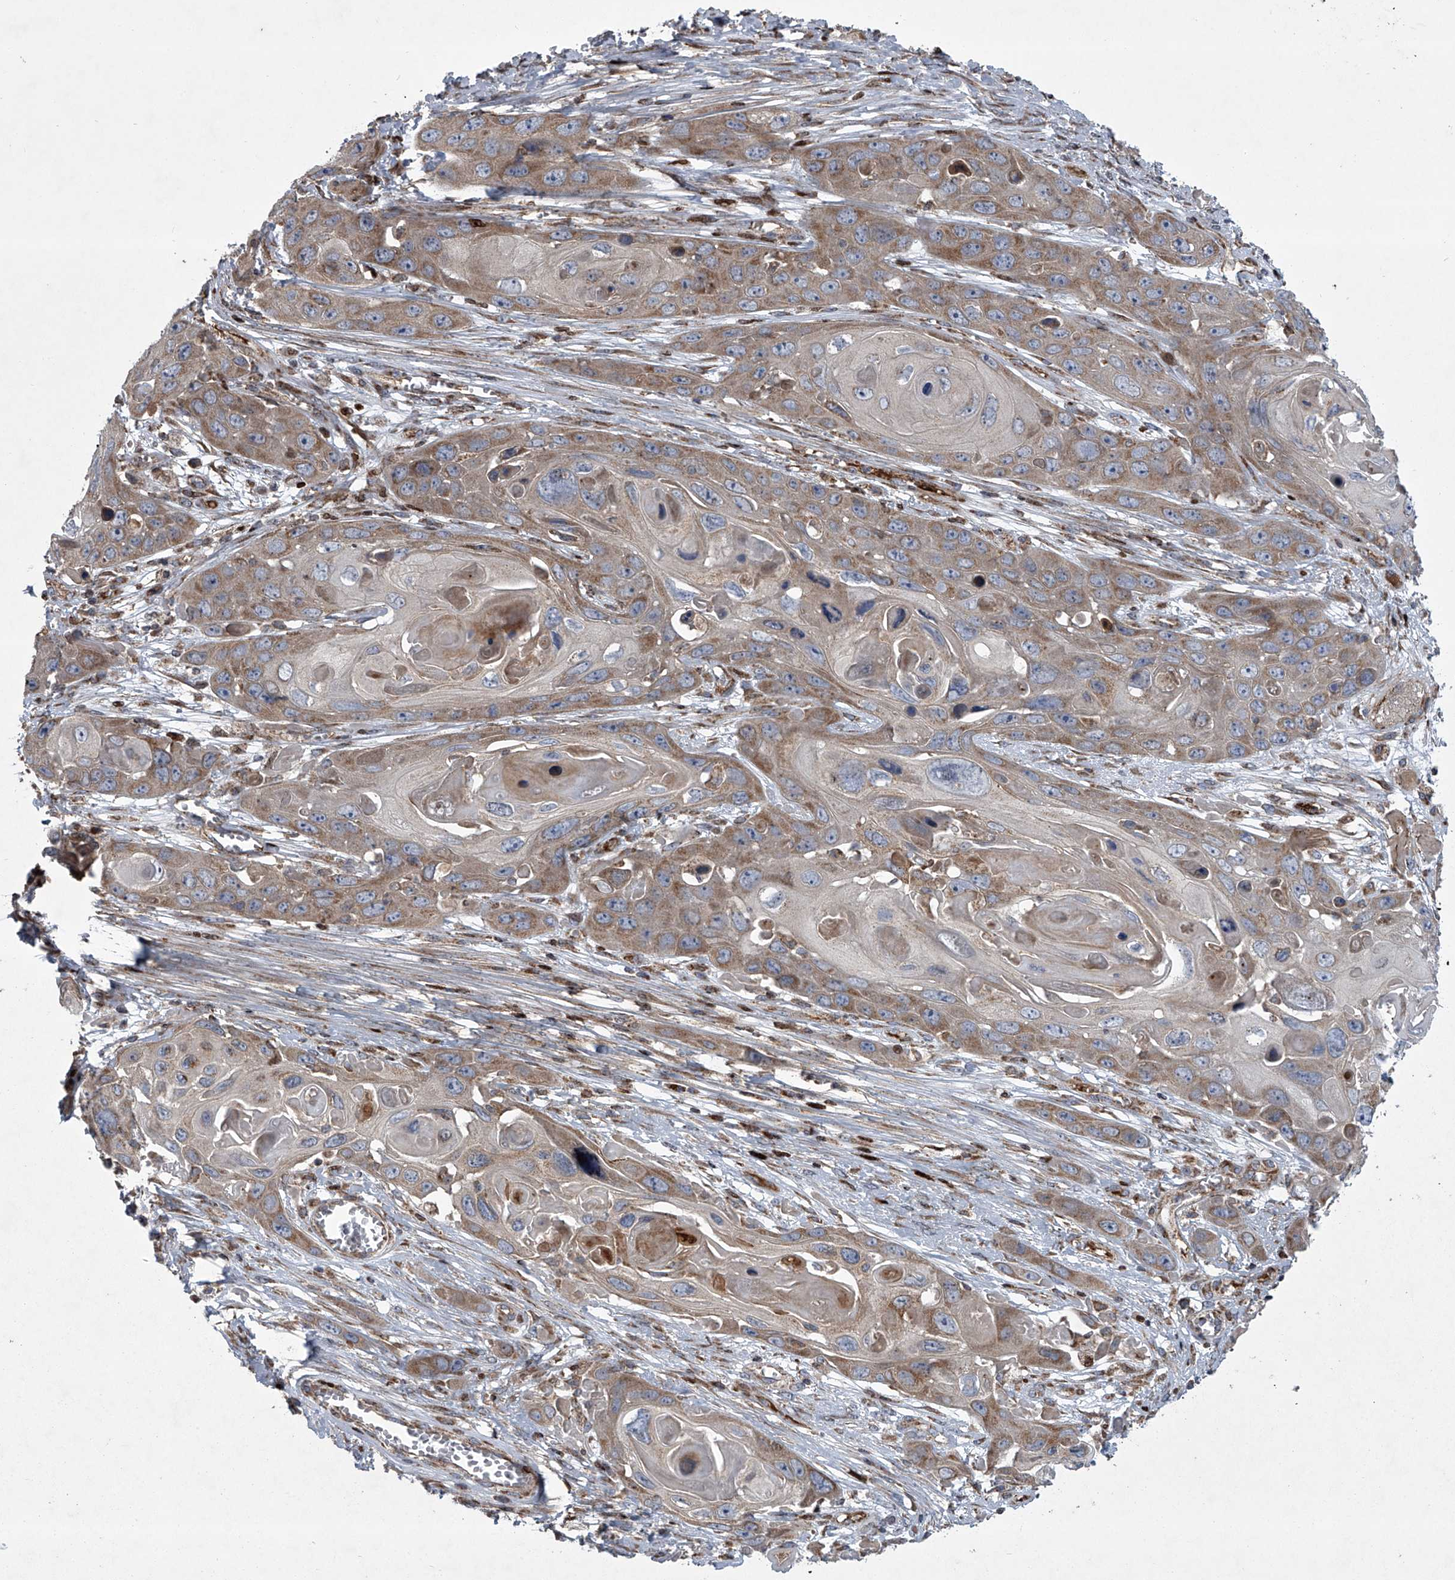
{"staining": {"intensity": "moderate", "quantity": ">75%", "location": "cytoplasmic/membranous"}, "tissue": "skin cancer", "cell_type": "Tumor cells", "image_type": "cancer", "snomed": [{"axis": "morphology", "description": "Squamous cell carcinoma, NOS"}, {"axis": "topography", "description": "Skin"}], "caption": "Moderate cytoplasmic/membranous staining is seen in approximately >75% of tumor cells in skin cancer. The staining was performed using DAB (3,3'-diaminobenzidine), with brown indicating positive protein expression. Nuclei are stained blue with hematoxylin.", "gene": "STRADA", "patient": {"sex": "male", "age": 55}}